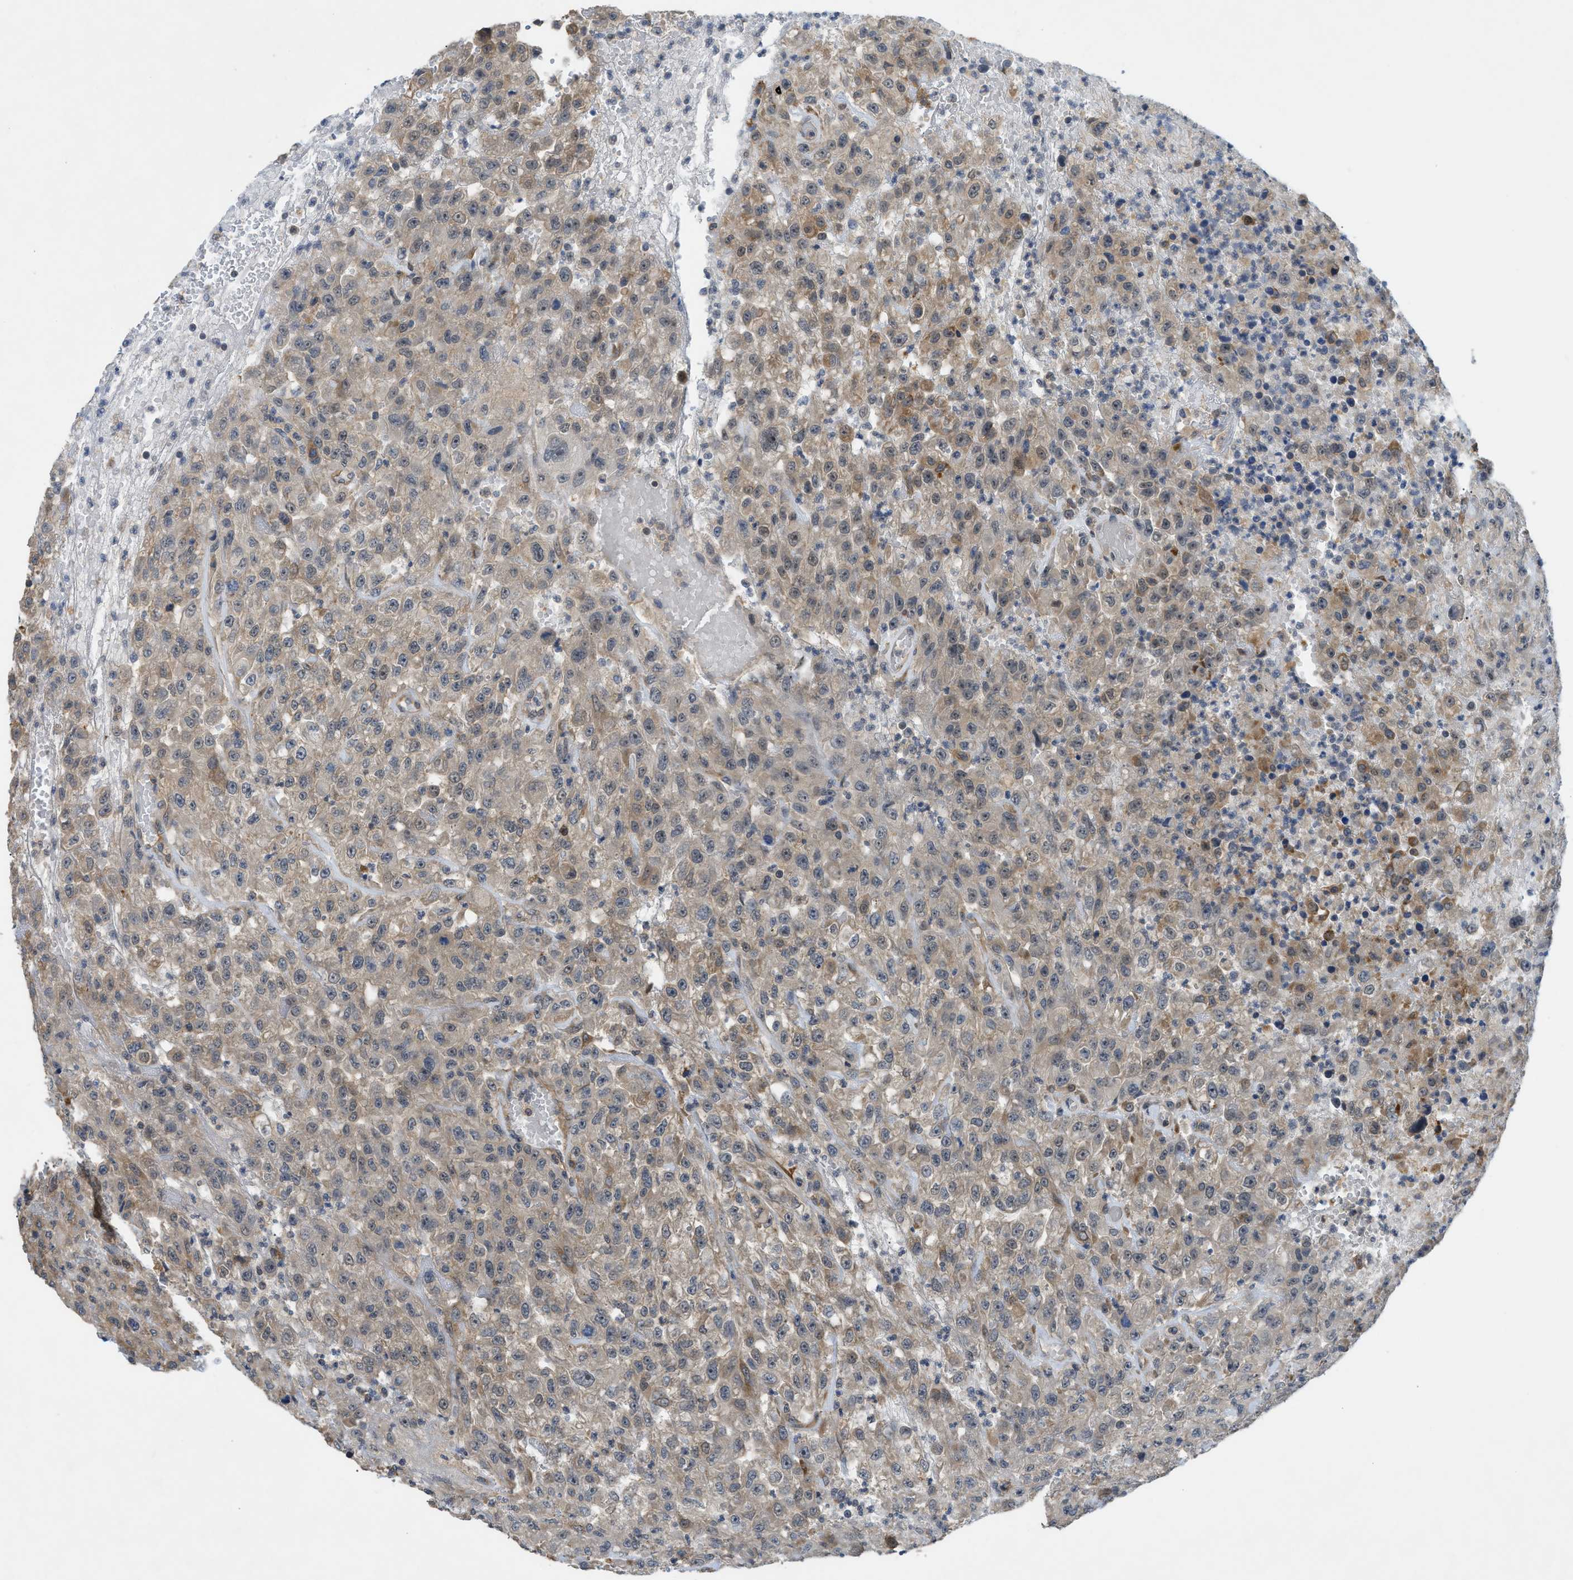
{"staining": {"intensity": "weak", "quantity": "25%-75%", "location": "cytoplasmic/membranous"}, "tissue": "urothelial cancer", "cell_type": "Tumor cells", "image_type": "cancer", "snomed": [{"axis": "morphology", "description": "Urothelial carcinoma, High grade"}, {"axis": "topography", "description": "Urinary bladder"}], "caption": "About 25%-75% of tumor cells in urothelial carcinoma (high-grade) demonstrate weak cytoplasmic/membranous protein expression as visualized by brown immunohistochemical staining.", "gene": "TRAK2", "patient": {"sex": "male", "age": 46}}